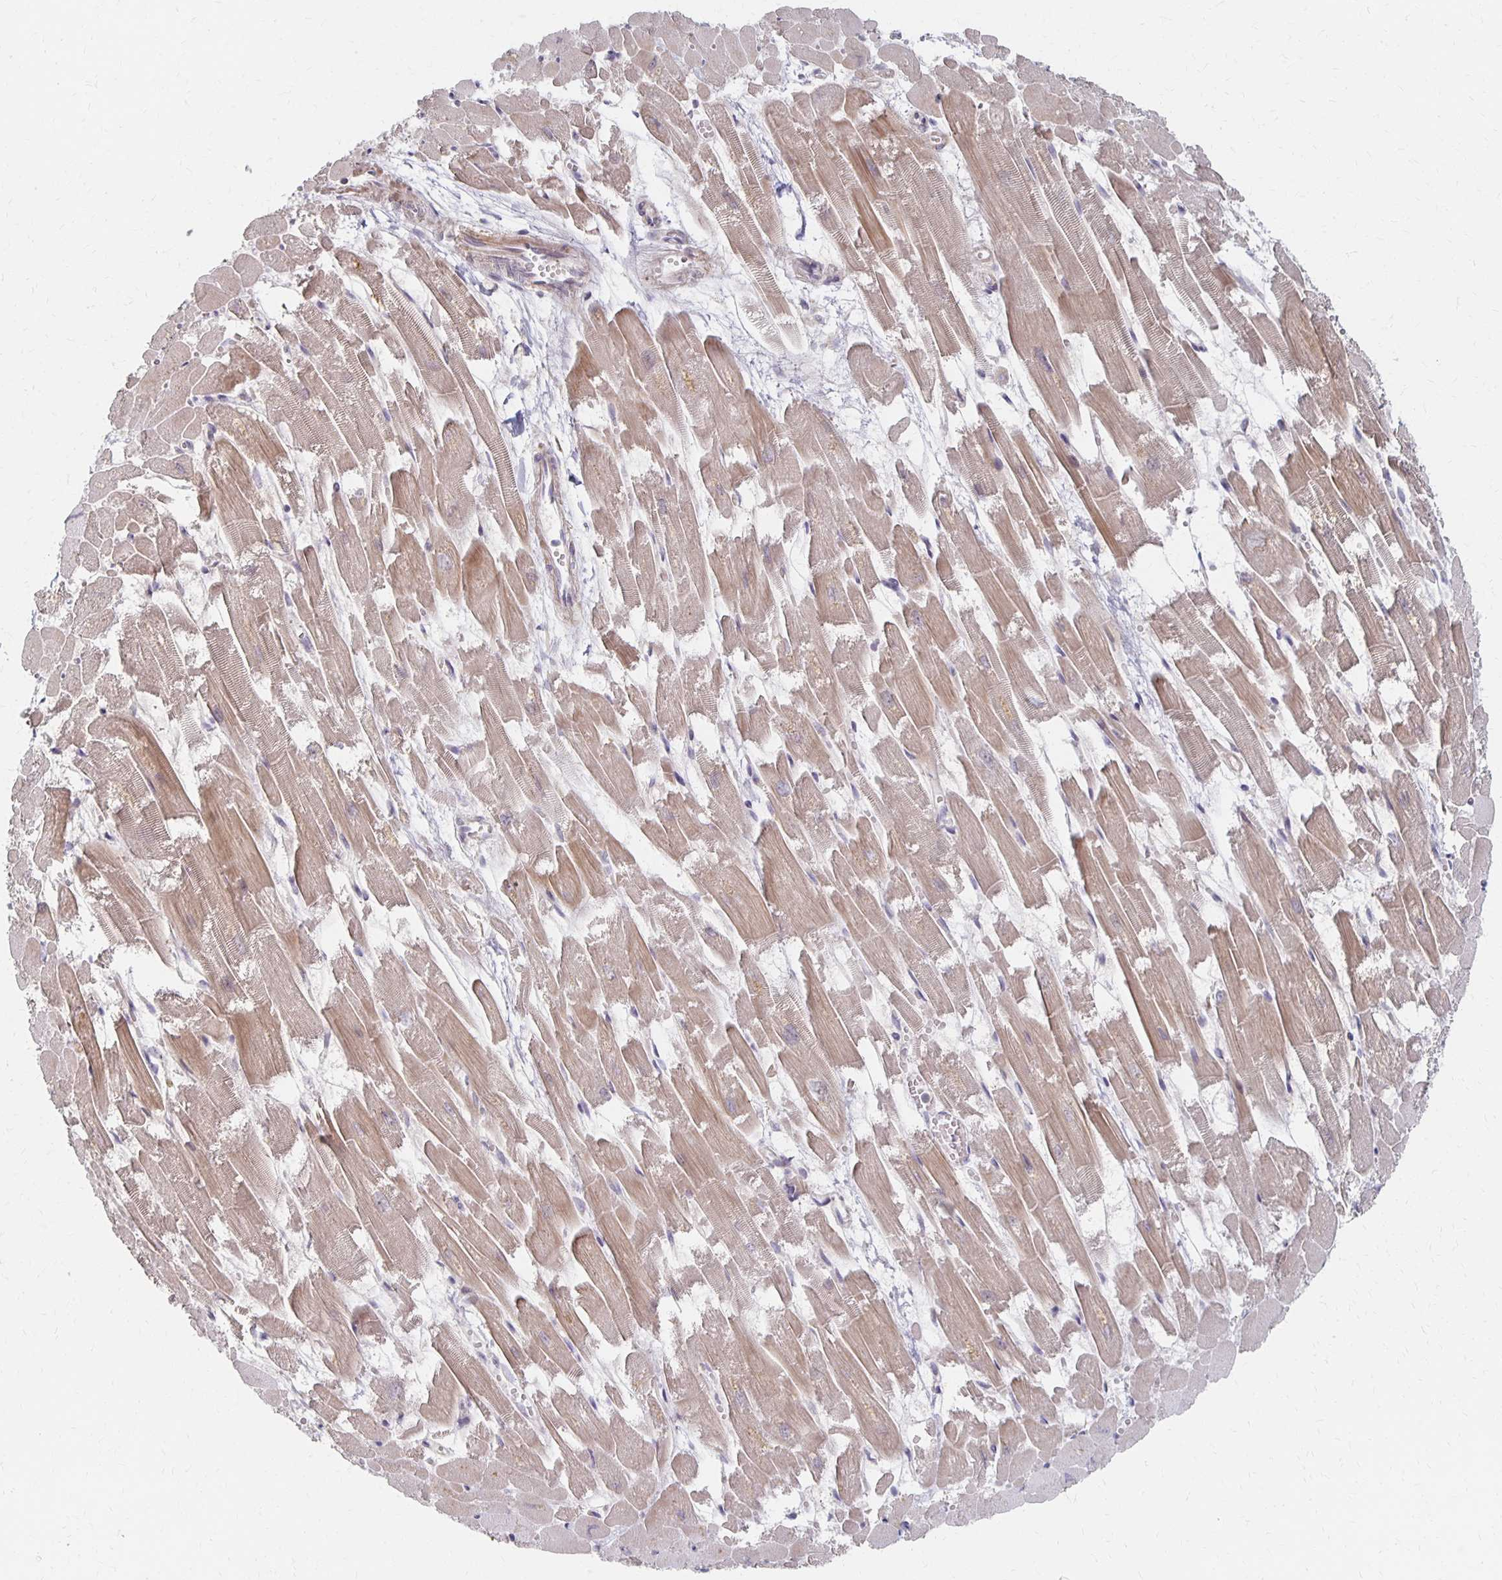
{"staining": {"intensity": "moderate", "quantity": ">75%", "location": "cytoplasmic/membranous"}, "tissue": "heart muscle", "cell_type": "Cardiomyocytes", "image_type": "normal", "snomed": [{"axis": "morphology", "description": "Normal tissue, NOS"}, {"axis": "topography", "description": "Heart"}], "caption": "Immunohistochemical staining of unremarkable heart muscle shows >75% levels of moderate cytoplasmic/membranous protein staining in approximately >75% of cardiomyocytes. Using DAB (brown) and hematoxylin (blue) stains, captured at high magnification using brightfield microscopy.", "gene": "PRKCB", "patient": {"sex": "female", "age": 52}}